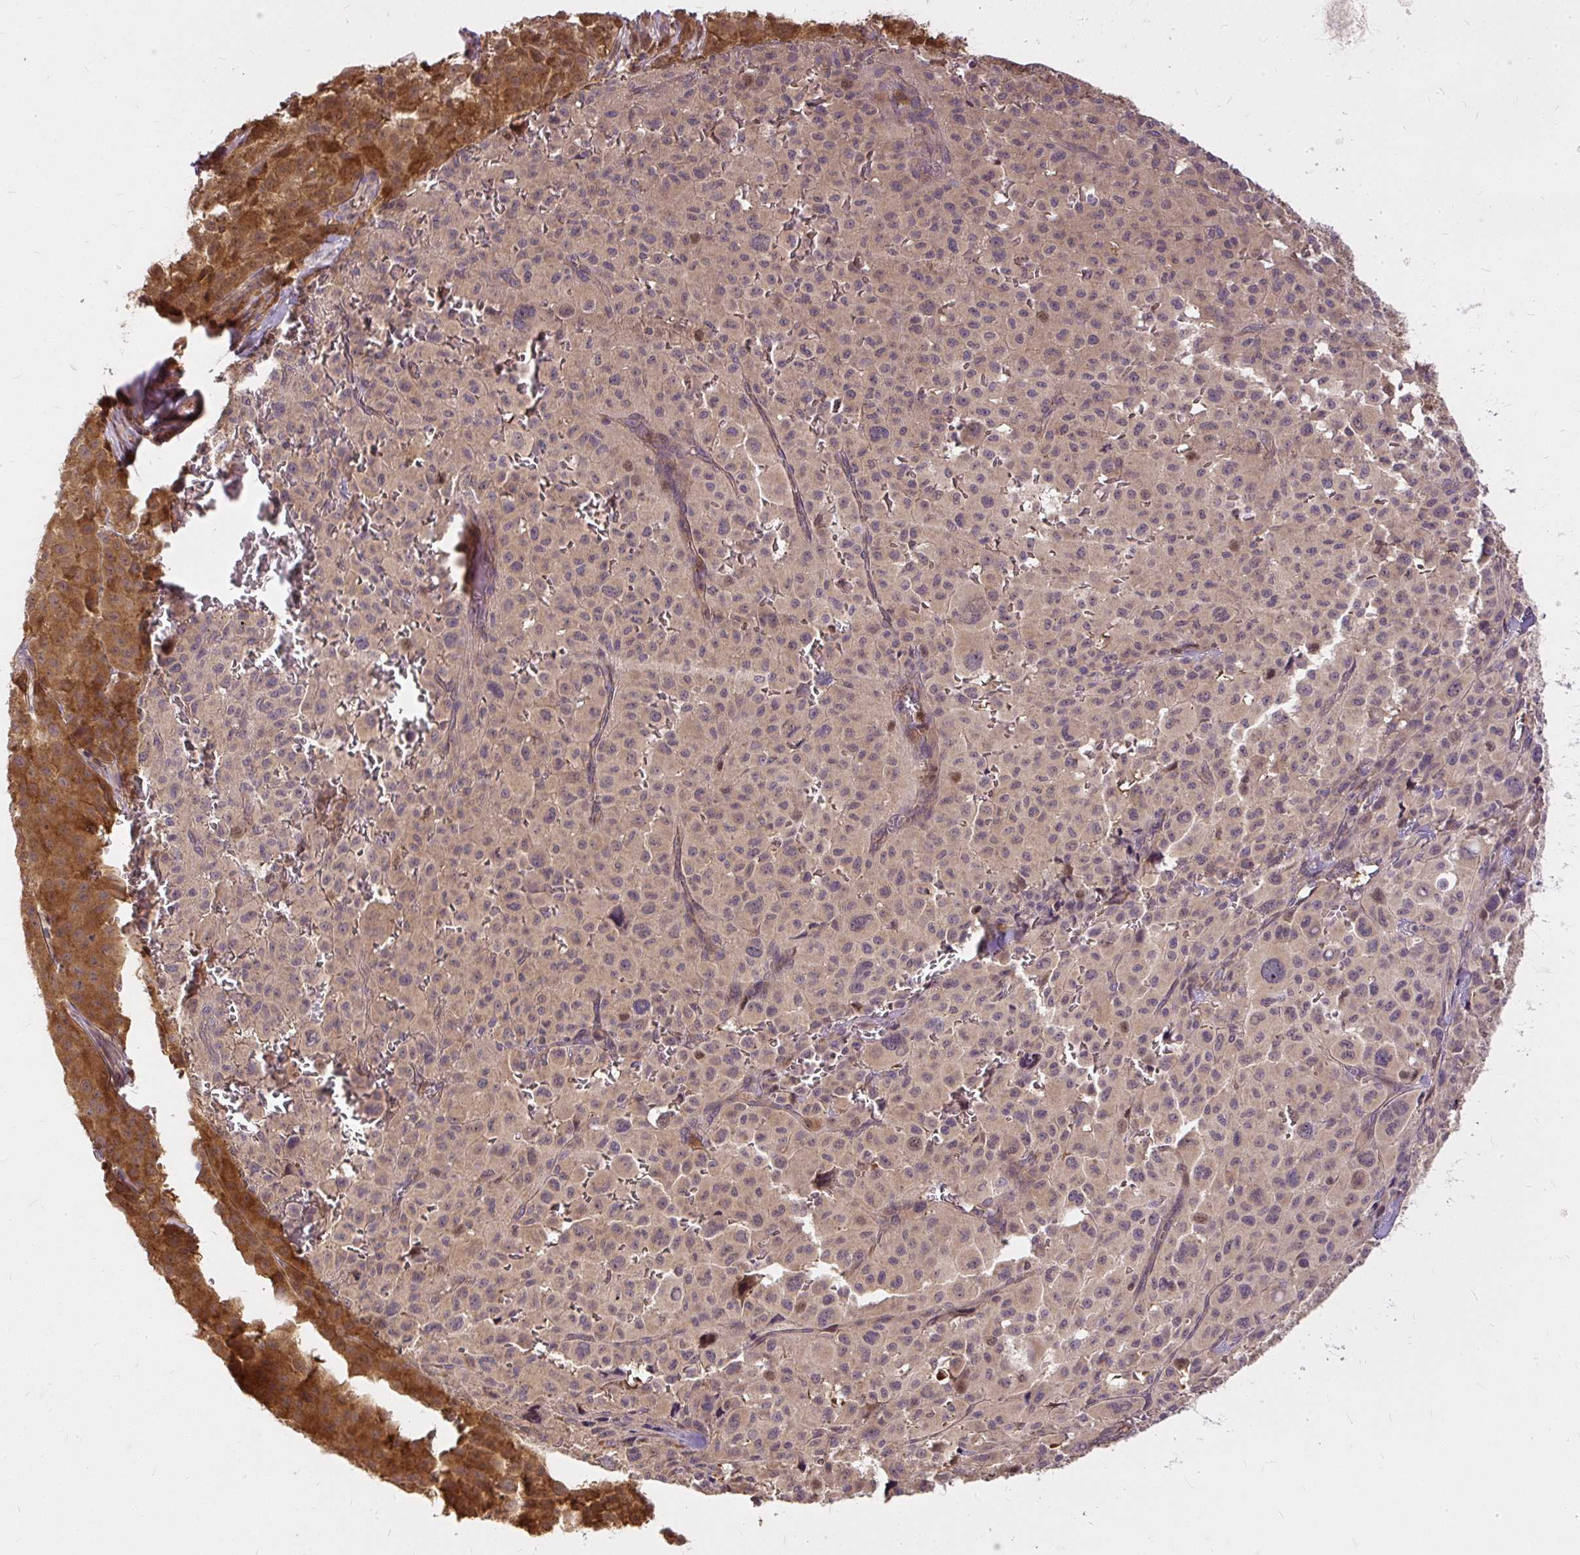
{"staining": {"intensity": "weak", "quantity": "25%-75%", "location": "cytoplasmic/membranous"}, "tissue": "melanoma", "cell_type": "Tumor cells", "image_type": "cancer", "snomed": [{"axis": "morphology", "description": "Malignant melanoma, NOS"}, {"axis": "topography", "description": "Skin"}], "caption": "Immunohistochemistry image of neoplastic tissue: human malignant melanoma stained using immunohistochemistry displays low levels of weak protein expression localized specifically in the cytoplasmic/membranous of tumor cells, appearing as a cytoplasmic/membranous brown color.", "gene": "AP5S1", "patient": {"sex": "female", "age": 74}}